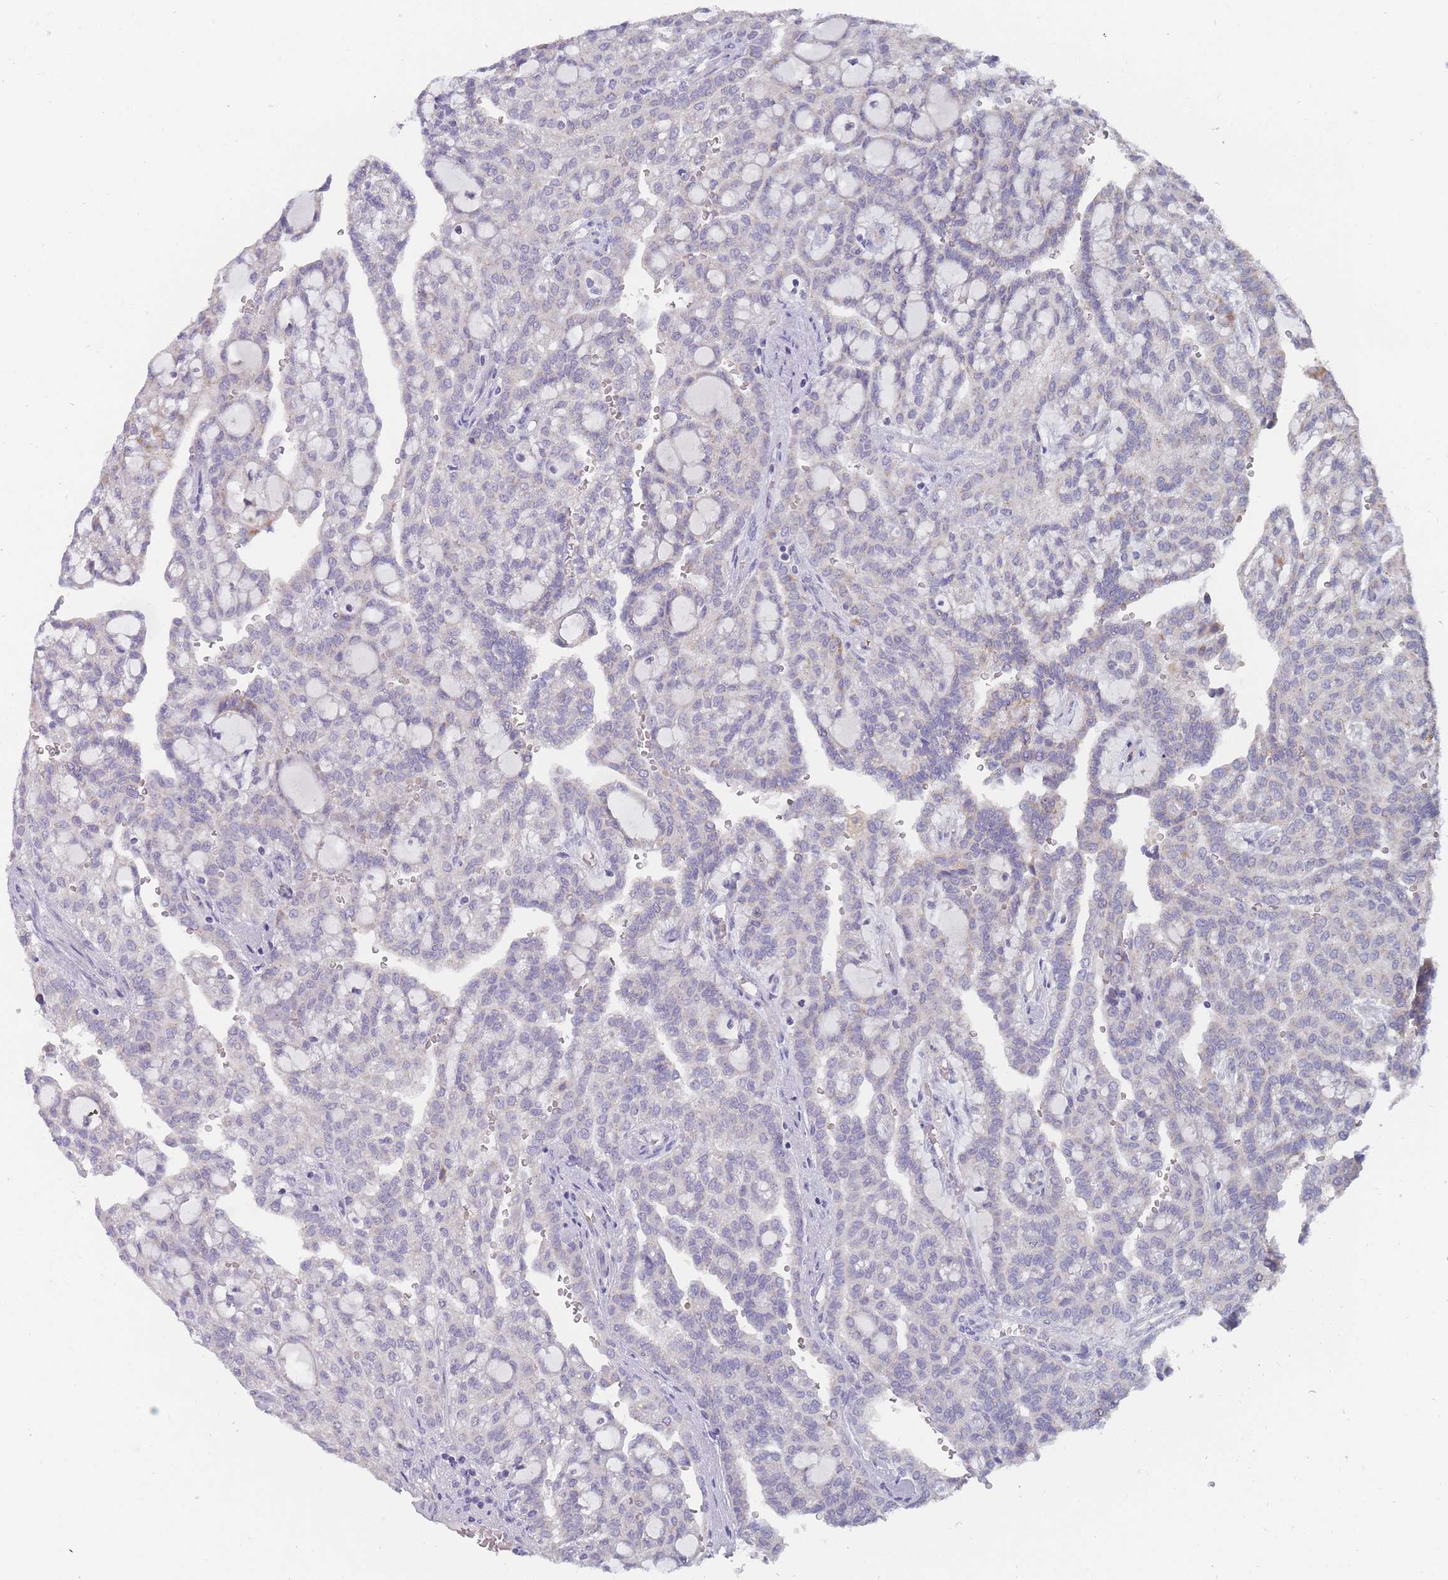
{"staining": {"intensity": "weak", "quantity": "25%-75%", "location": "nuclear"}, "tissue": "renal cancer", "cell_type": "Tumor cells", "image_type": "cancer", "snomed": [{"axis": "morphology", "description": "Adenocarcinoma, NOS"}, {"axis": "topography", "description": "Kidney"}], "caption": "Immunohistochemistry (IHC) (DAB (3,3'-diaminobenzidine)) staining of human renal cancer (adenocarcinoma) reveals weak nuclear protein staining in approximately 25%-75% of tumor cells. The staining was performed using DAB (3,3'-diaminobenzidine) to visualize the protein expression in brown, while the nuclei were stained in blue with hematoxylin (Magnification: 20x).", "gene": "PEX7", "patient": {"sex": "male", "age": 63}}